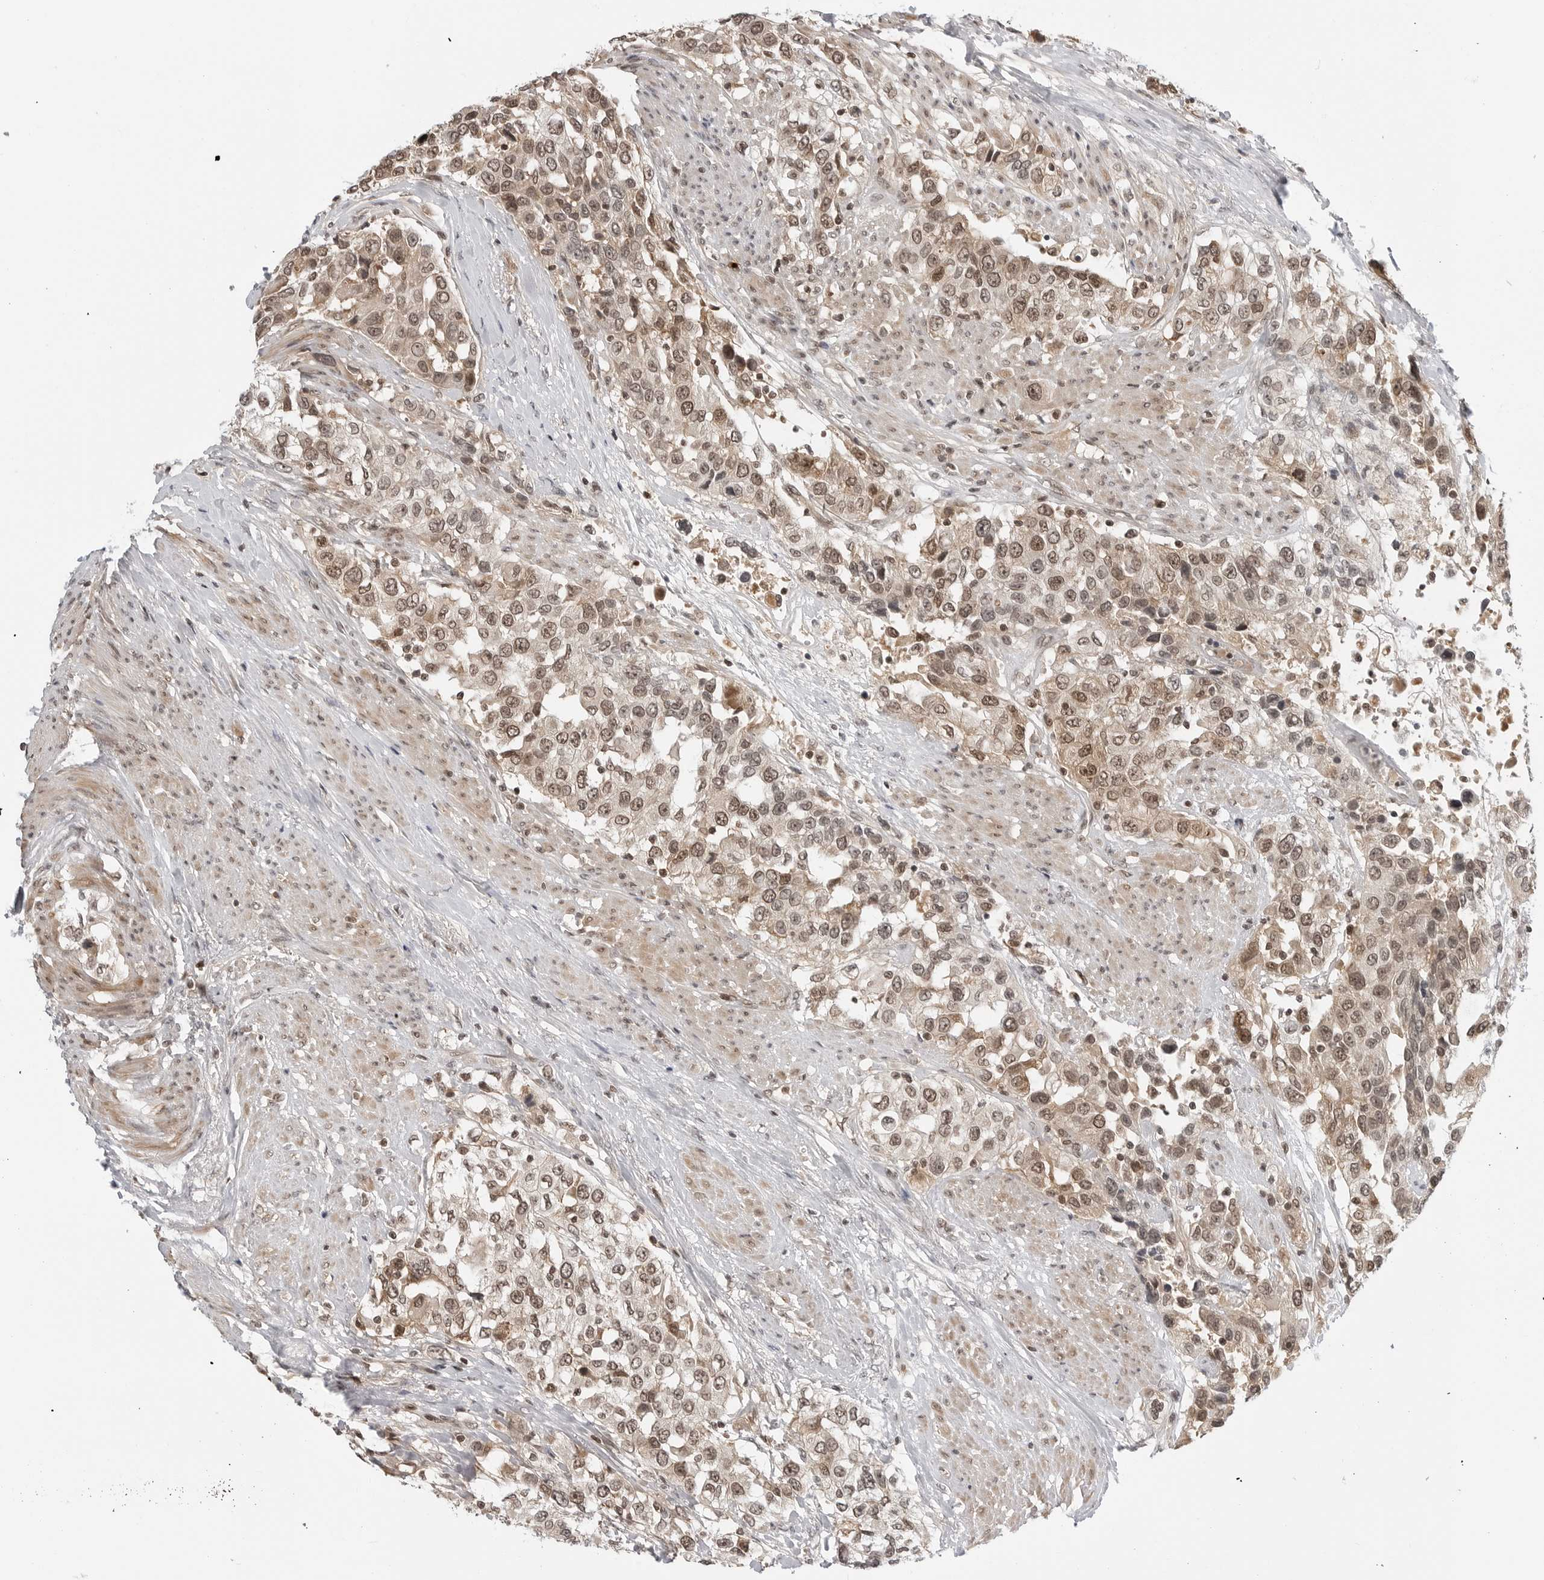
{"staining": {"intensity": "moderate", "quantity": ">75%", "location": "cytoplasmic/membranous,nuclear"}, "tissue": "urothelial cancer", "cell_type": "Tumor cells", "image_type": "cancer", "snomed": [{"axis": "morphology", "description": "Urothelial carcinoma, High grade"}, {"axis": "topography", "description": "Urinary bladder"}], "caption": "Human urothelial carcinoma (high-grade) stained for a protein (brown) reveals moderate cytoplasmic/membranous and nuclear positive positivity in approximately >75% of tumor cells.", "gene": "C8orf33", "patient": {"sex": "female", "age": 80}}